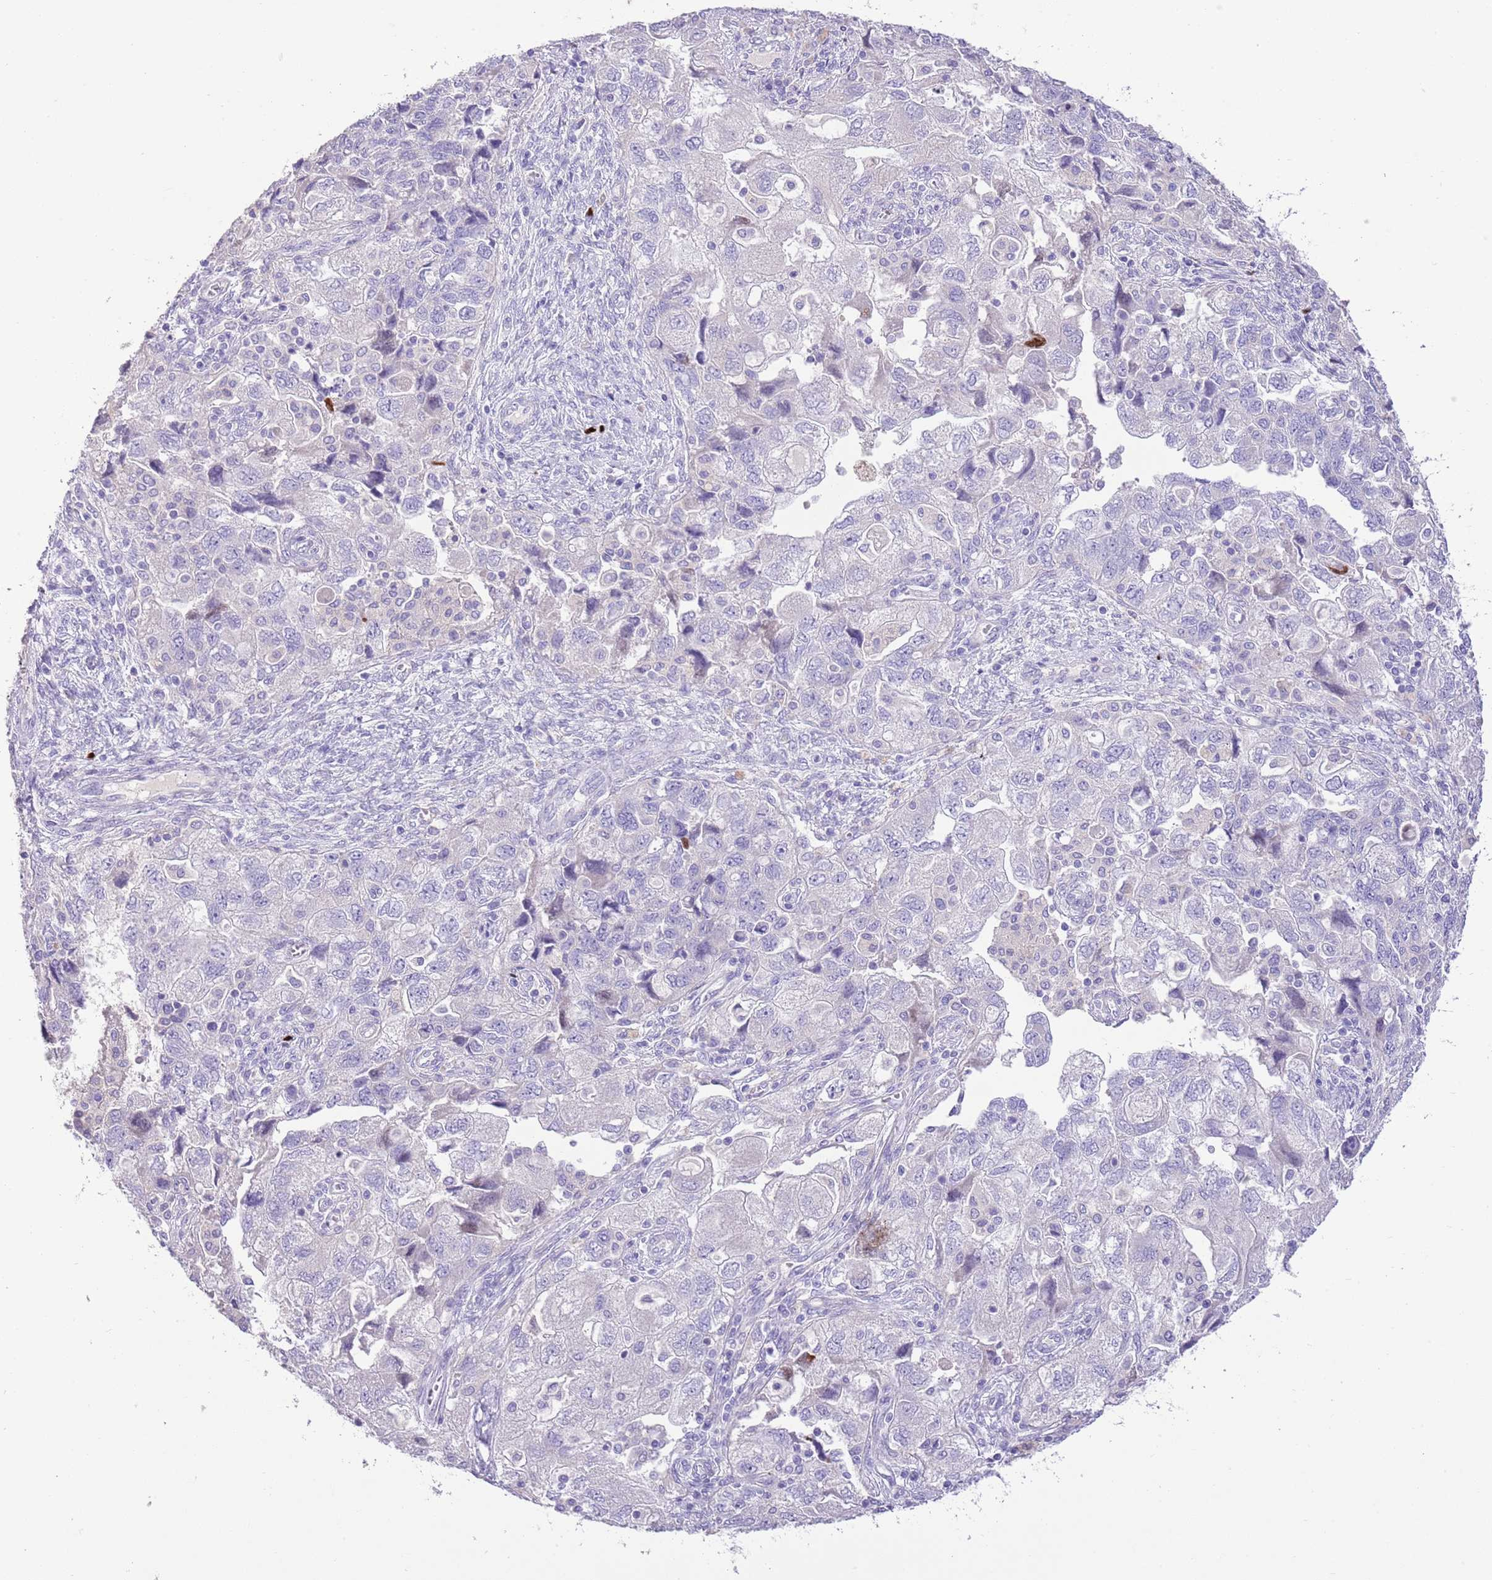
{"staining": {"intensity": "negative", "quantity": "none", "location": "none"}, "tissue": "ovarian cancer", "cell_type": "Tumor cells", "image_type": "cancer", "snomed": [{"axis": "morphology", "description": "Carcinoma, NOS"}, {"axis": "morphology", "description": "Cystadenocarcinoma, serous, NOS"}, {"axis": "topography", "description": "Ovary"}], "caption": "High power microscopy image of an IHC histopathology image of ovarian cancer, revealing no significant expression in tumor cells. Brightfield microscopy of immunohistochemistry (IHC) stained with DAB (3,3'-diaminobenzidine) (brown) and hematoxylin (blue), captured at high magnification.", "gene": "CLEC2A", "patient": {"sex": "female", "age": 69}}